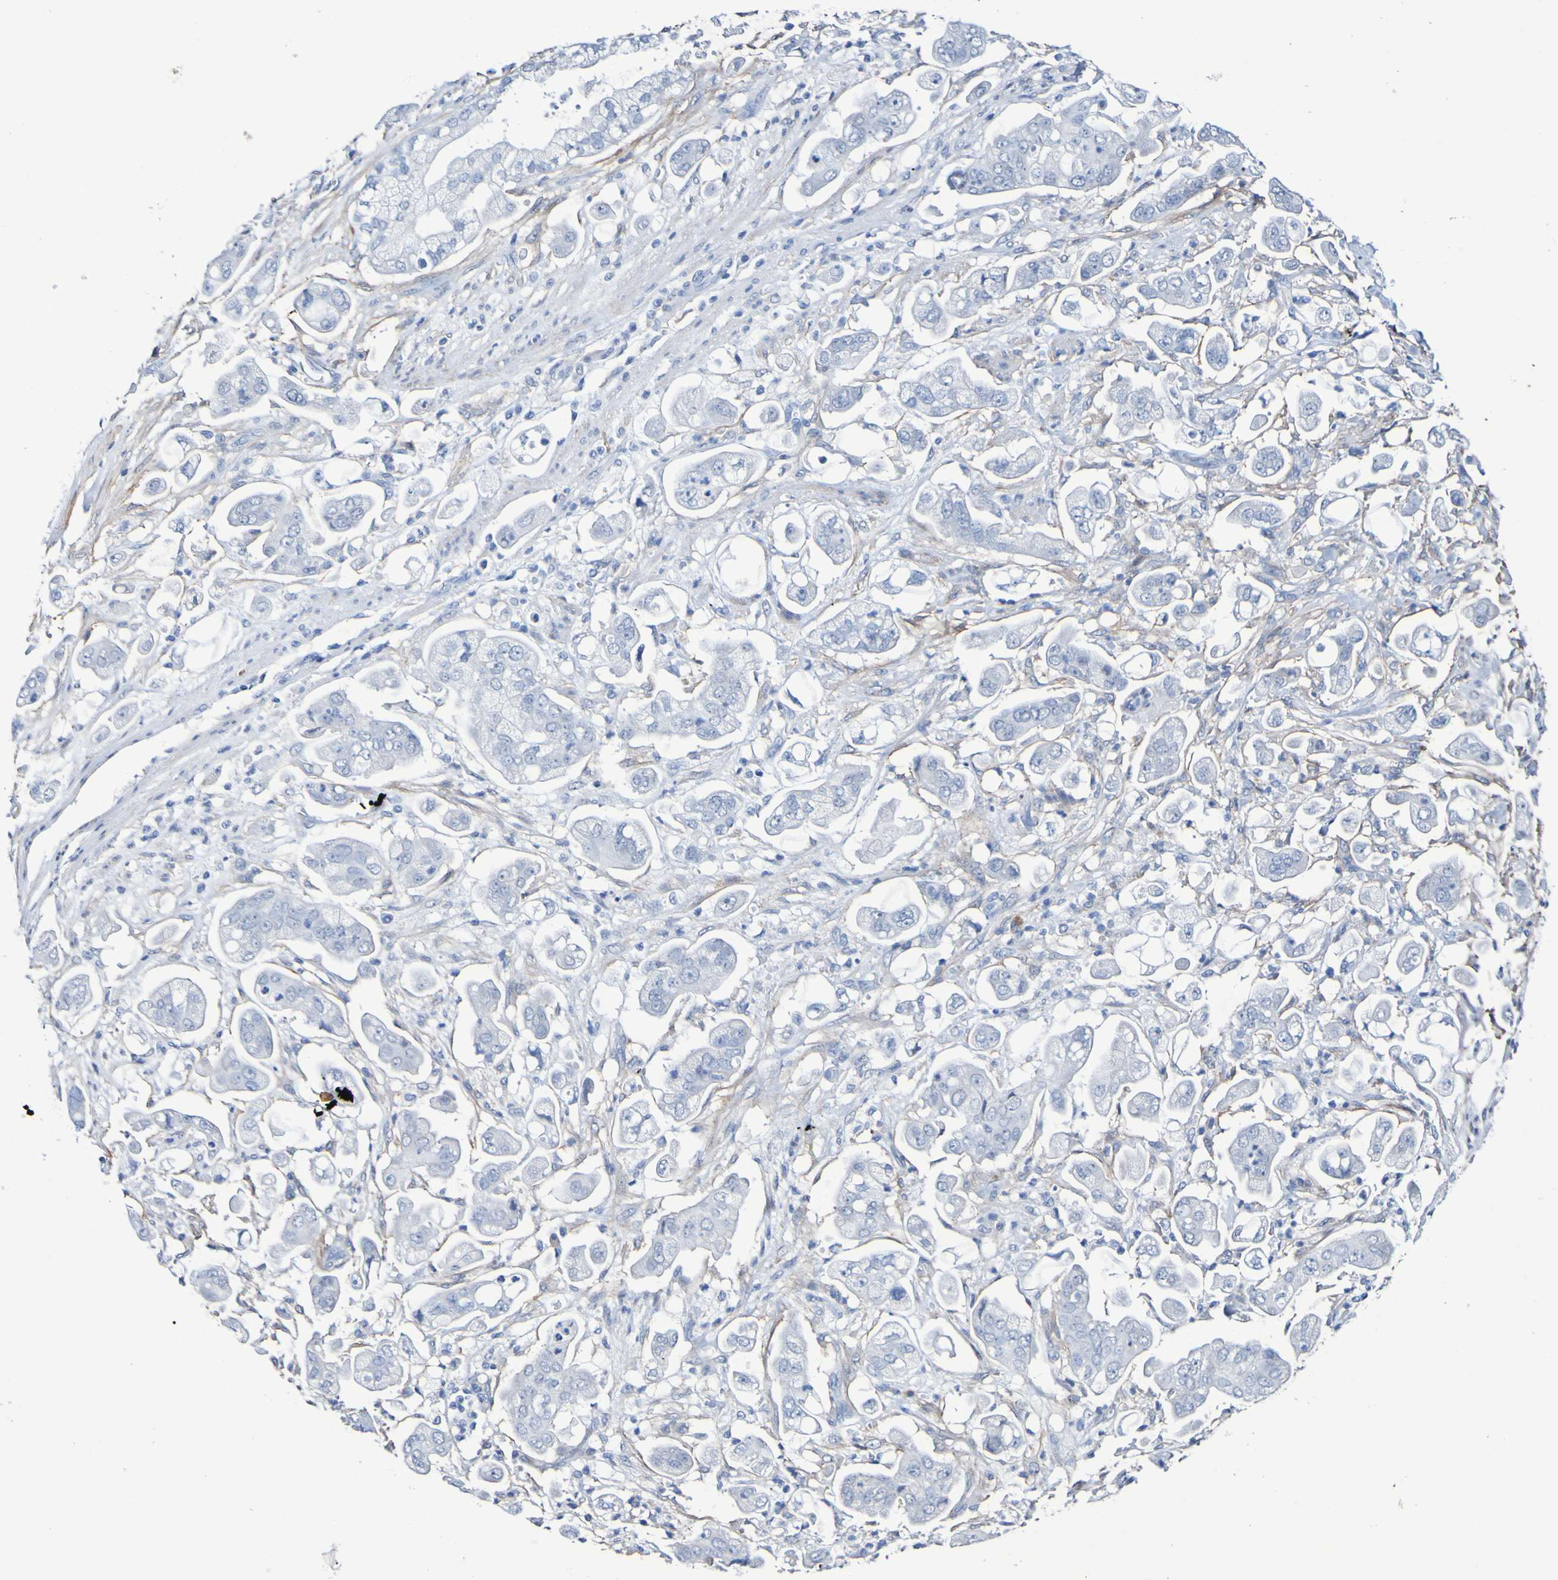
{"staining": {"intensity": "negative", "quantity": "none", "location": "none"}, "tissue": "stomach cancer", "cell_type": "Tumor cells", "image_type": "cancer", "snomed": [{"axis": "morphology", "description": "Adenocarcinoma, NOS"}, {"axis": "topography", "description": "Stomach"}], "caption": "A micrograph of human adenocarcinoma (stomach) is negative for staining in tumor cells. (DAB IHC with hematoxylin counter stain).", "gene": "SGCB", "patient": {"sex": "male", "age": 62}}